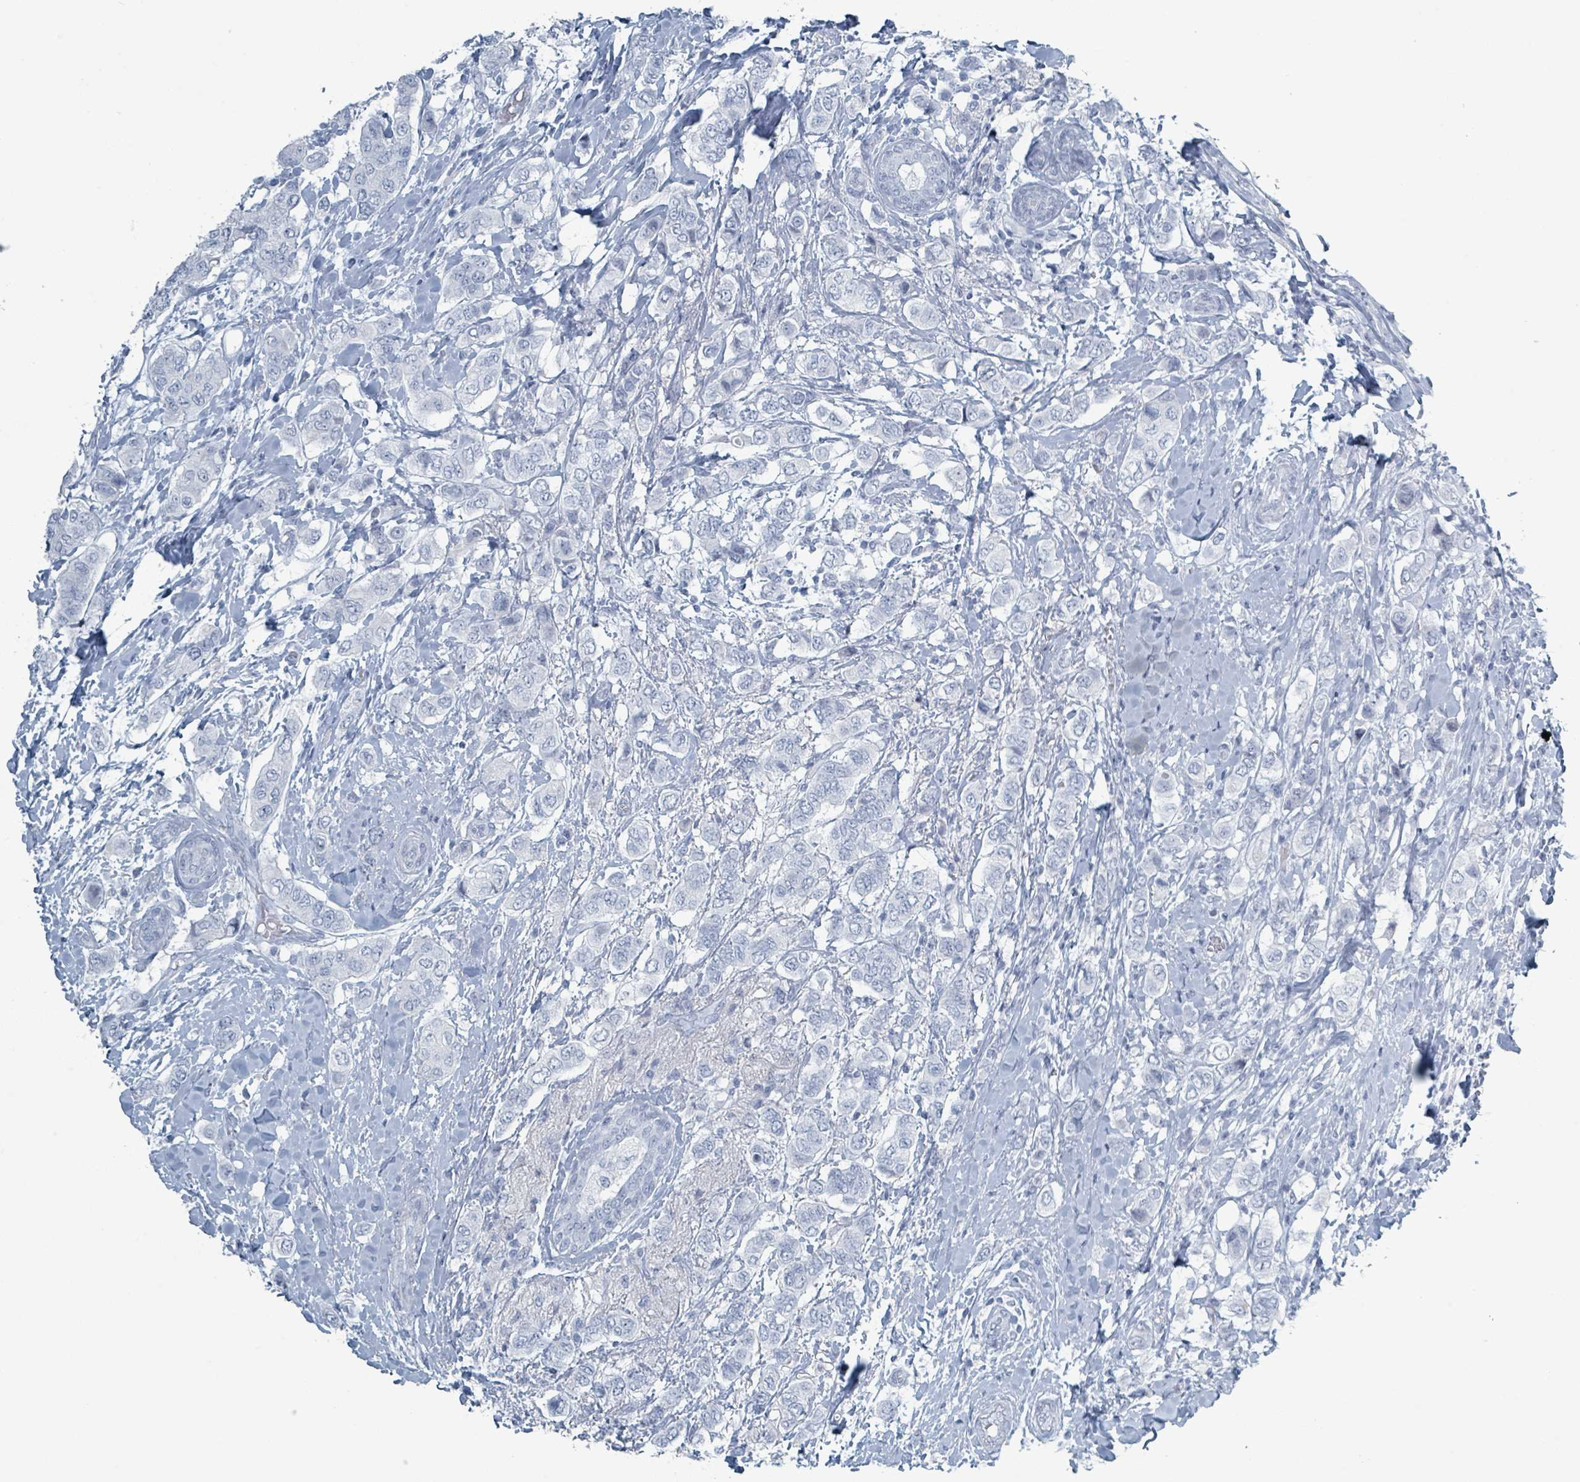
{"staining": {"intensity": "negative", "quantity": "none", "location": "none"}, "tissue": "breast cancer", "cell_type": "Tumor cells", "image_type": "cancer", "snomed": [{"axis": "morphology", "description": "Lobular carcinoma"}, {"axis": "topography", "description": "Breast"}], "caption": "This is an immunohistochemistry image of human breast cancer. There is no positivity in tumor cells.", "gene": "GPR15LG", "patient": {"sex": "female", "age": 51}}